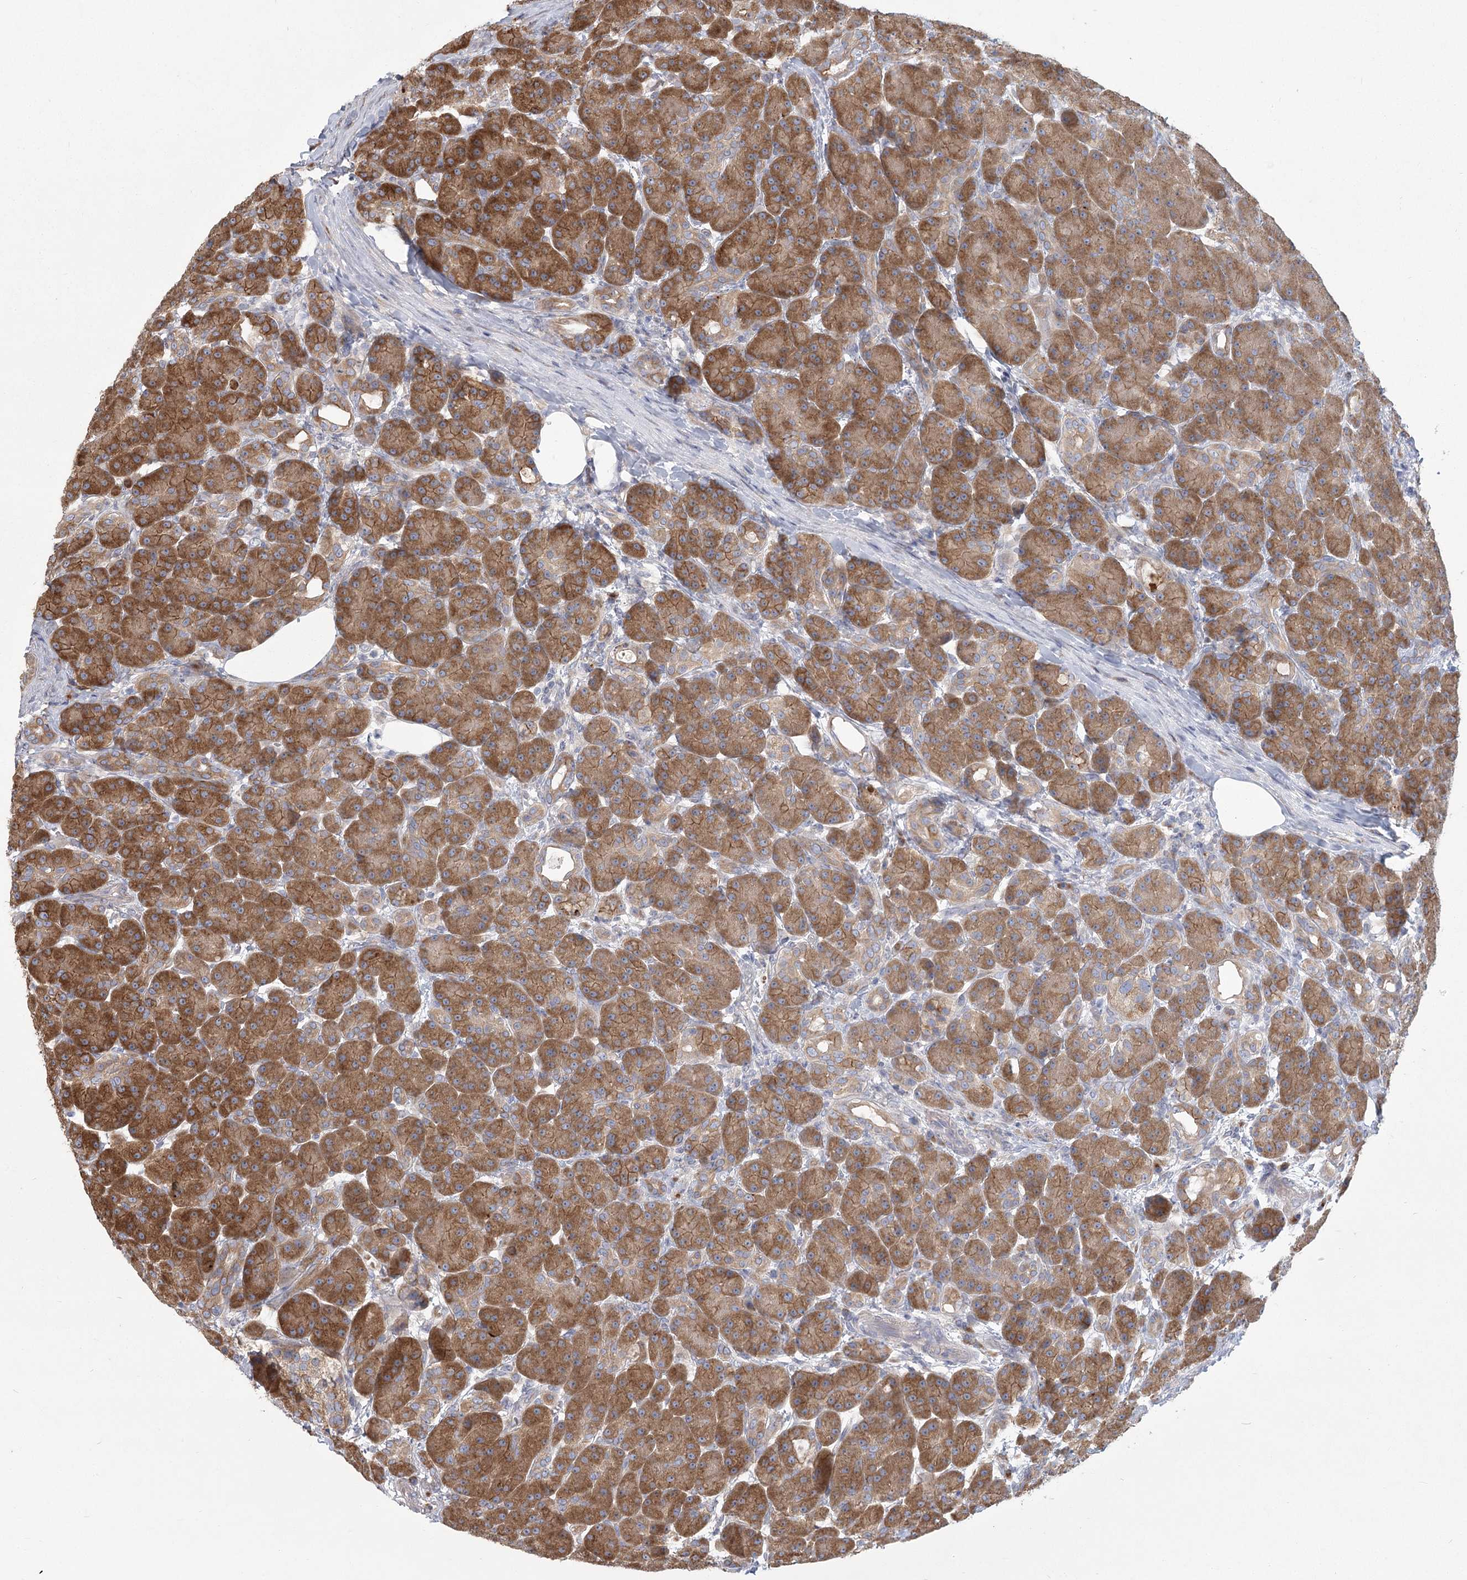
{"staining": {"intensity": "strong", "quantity": ">75%", "location": "cytoplasmic/membranous"}, "tissue": "pancreas", "cell_type": "Exocrine glandular cells", "image_type": "normal", "snomed": [{"axis": "morphology", "description": "Normal tissue, NOS"}, {"axis": "topography", "description": "Pancreas"}], "caption": "Immunohistochemistry (IHC) micrograph of unremarkable pancreas: pancreas stained using immunohistochemistry exhibits high levels of strong protein expression localized specifically in the cytoplasmic/membranous of exocrine glandular cells, appearing as a cytoplasmic/membranous brown color.", "gene": "CNTLN", "patient": {"sex": "male", "age": 63}}